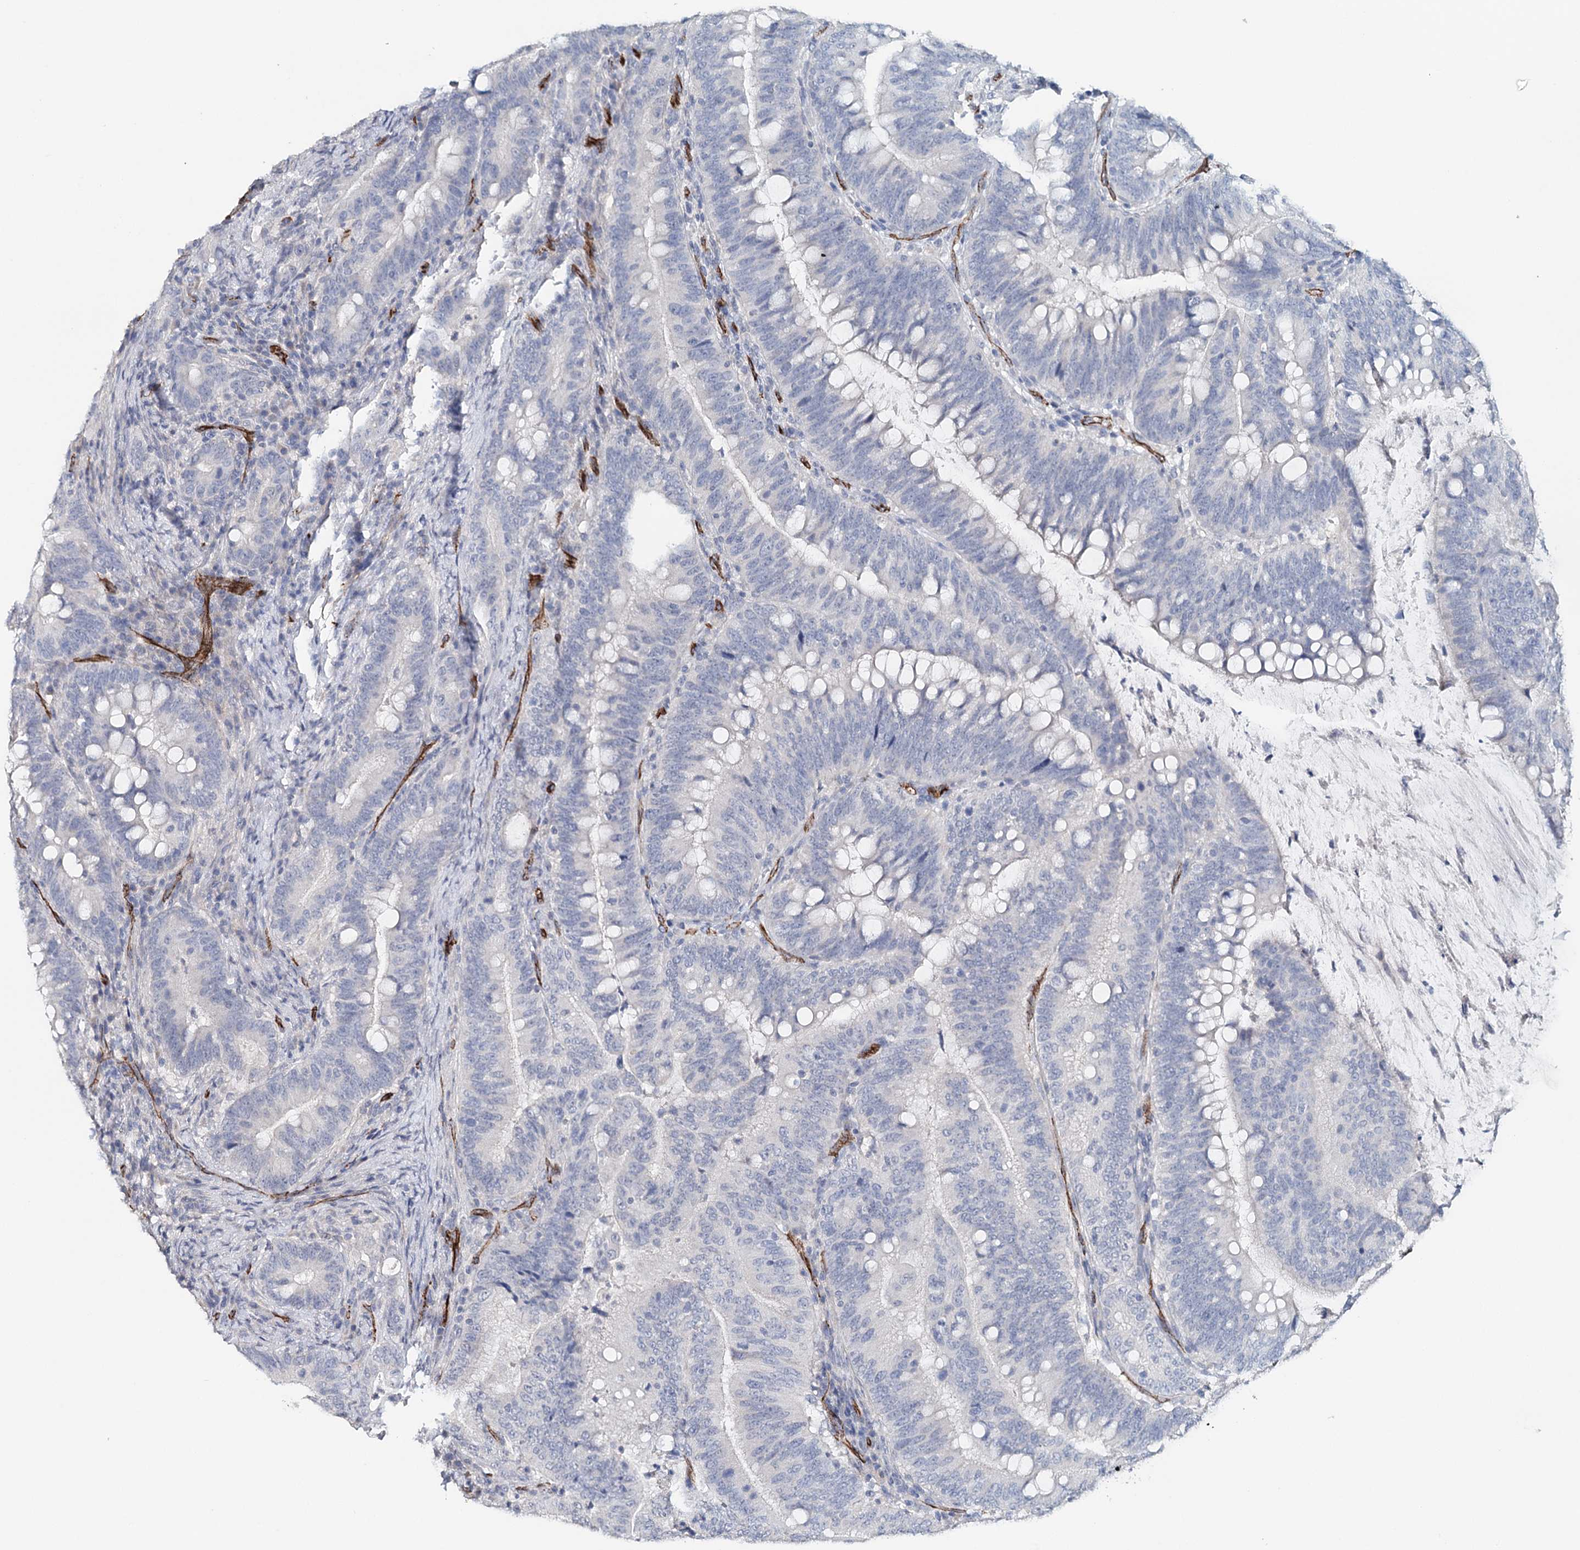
{"staining": {"intensity": "negative", "quantity": "none", "location": "none"}, "tissue": "colorectal cancer", "cell_type": "Tumor cells", "image_type": "cancer", "snomed": [{"axis": "morphology", "description": "Adenocarcinoma, NOS"}, {"axis": "topography", "description": "Colon"}], "caption": "This is an IHC photomicrograph of adenocarcinoma (colorectal). There is no positivity in tumor cells.", "gene": "SYNPO", "patient": {"sex": "female", "age": 66}}